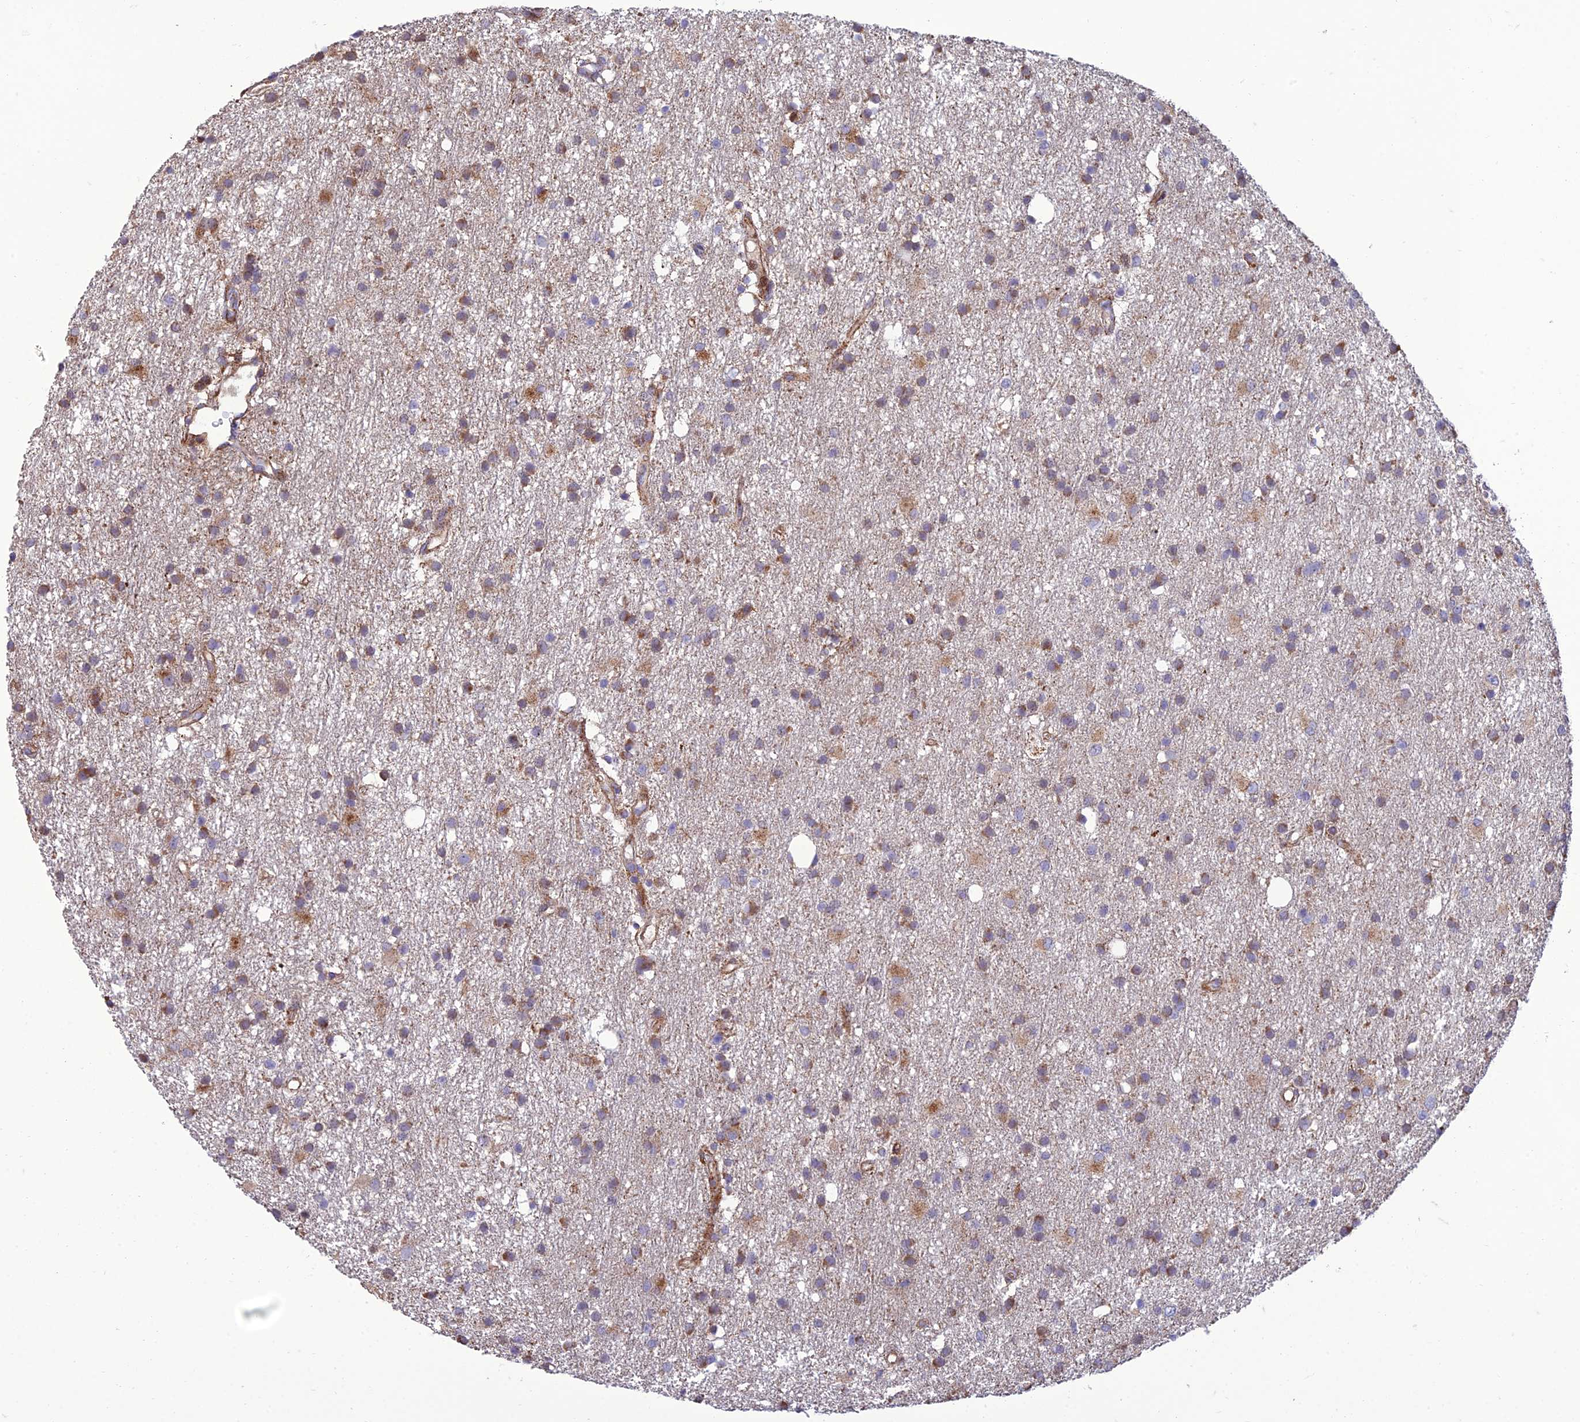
{"staining": {"intensity": "negative", "quantity": "none", "location": "none"}, "tissue": "glioma", "cell_type": "Tumor cells", "image_type": "cancer", "snomed": [{"axis": "morphology", "description": "Glioma, malignant, High grade"}, {"axis": "topography", "description": "Brain"}], "caption": "The immunohistochemistry (IHC) photomicrograph has no significant staining in tumor cells of glioma tissue. (DAB (3,3'-diaminobenzidine) immunohistochemistry (IHC) with hematoxylin counter stain).", "gene": "SEL1L3", "patient": {"sex": "male", "age": 77}}